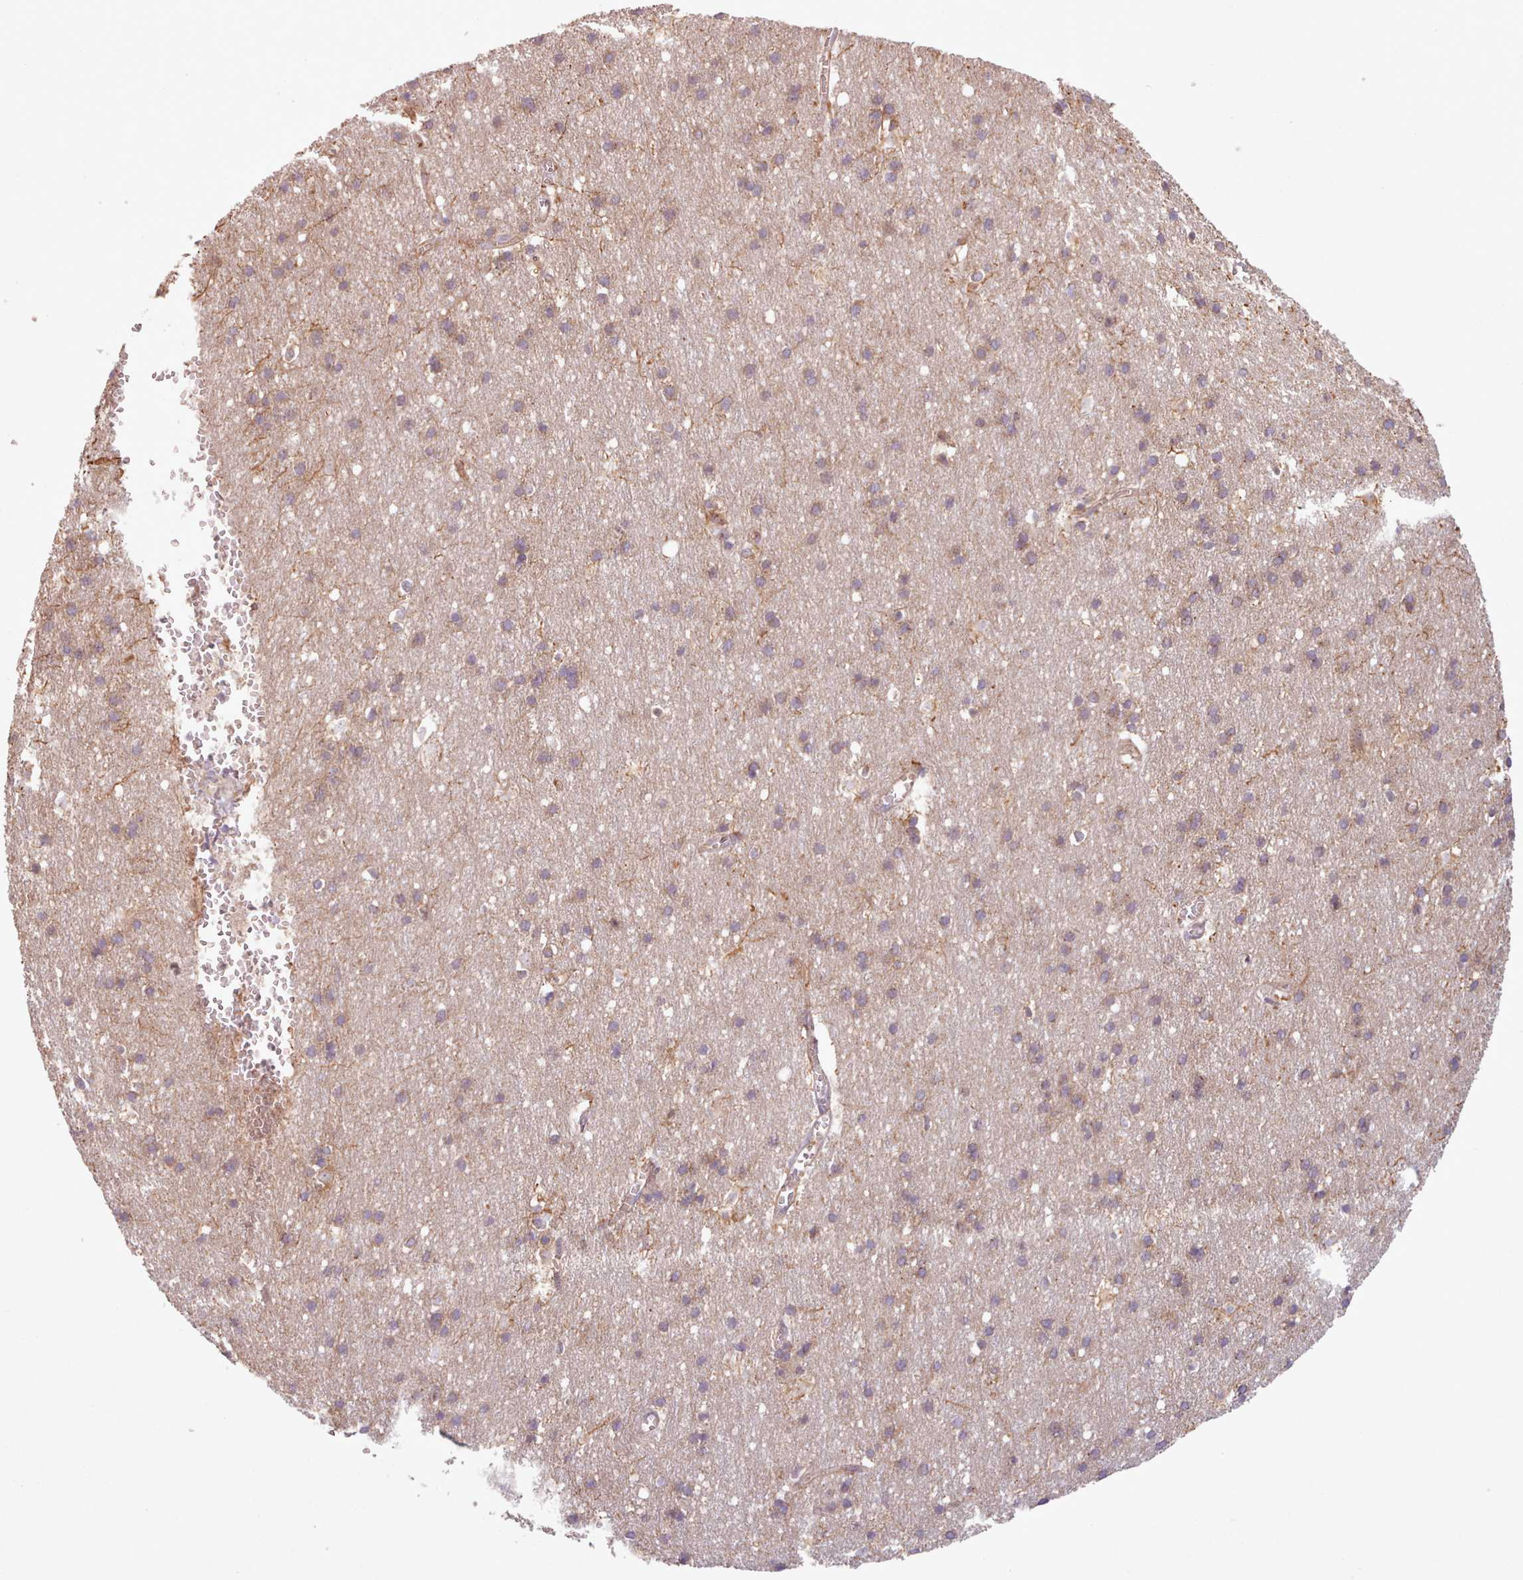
{"staining": {"intensity": "moderate", "quantity": ">75%", "location": "cytoplasmic/membranous"}, "tissue": "cerebral cortex", "cell_type": "Endothelial cells", "image_type": "normal", "snomed": [{"axis": "morphology", "description": "Normal tissue, NOS"}, {"axis": "topography", "description": "Cerebral cortex"}], "caption": "A photomicrograph of human cerebral cortex stained for a protein demonstrates moderate cytoplasmic/membranous brown staining in endothelial cells.", "gene": "WASHC2A", "patient": {"sex": "male", "age": 54}}